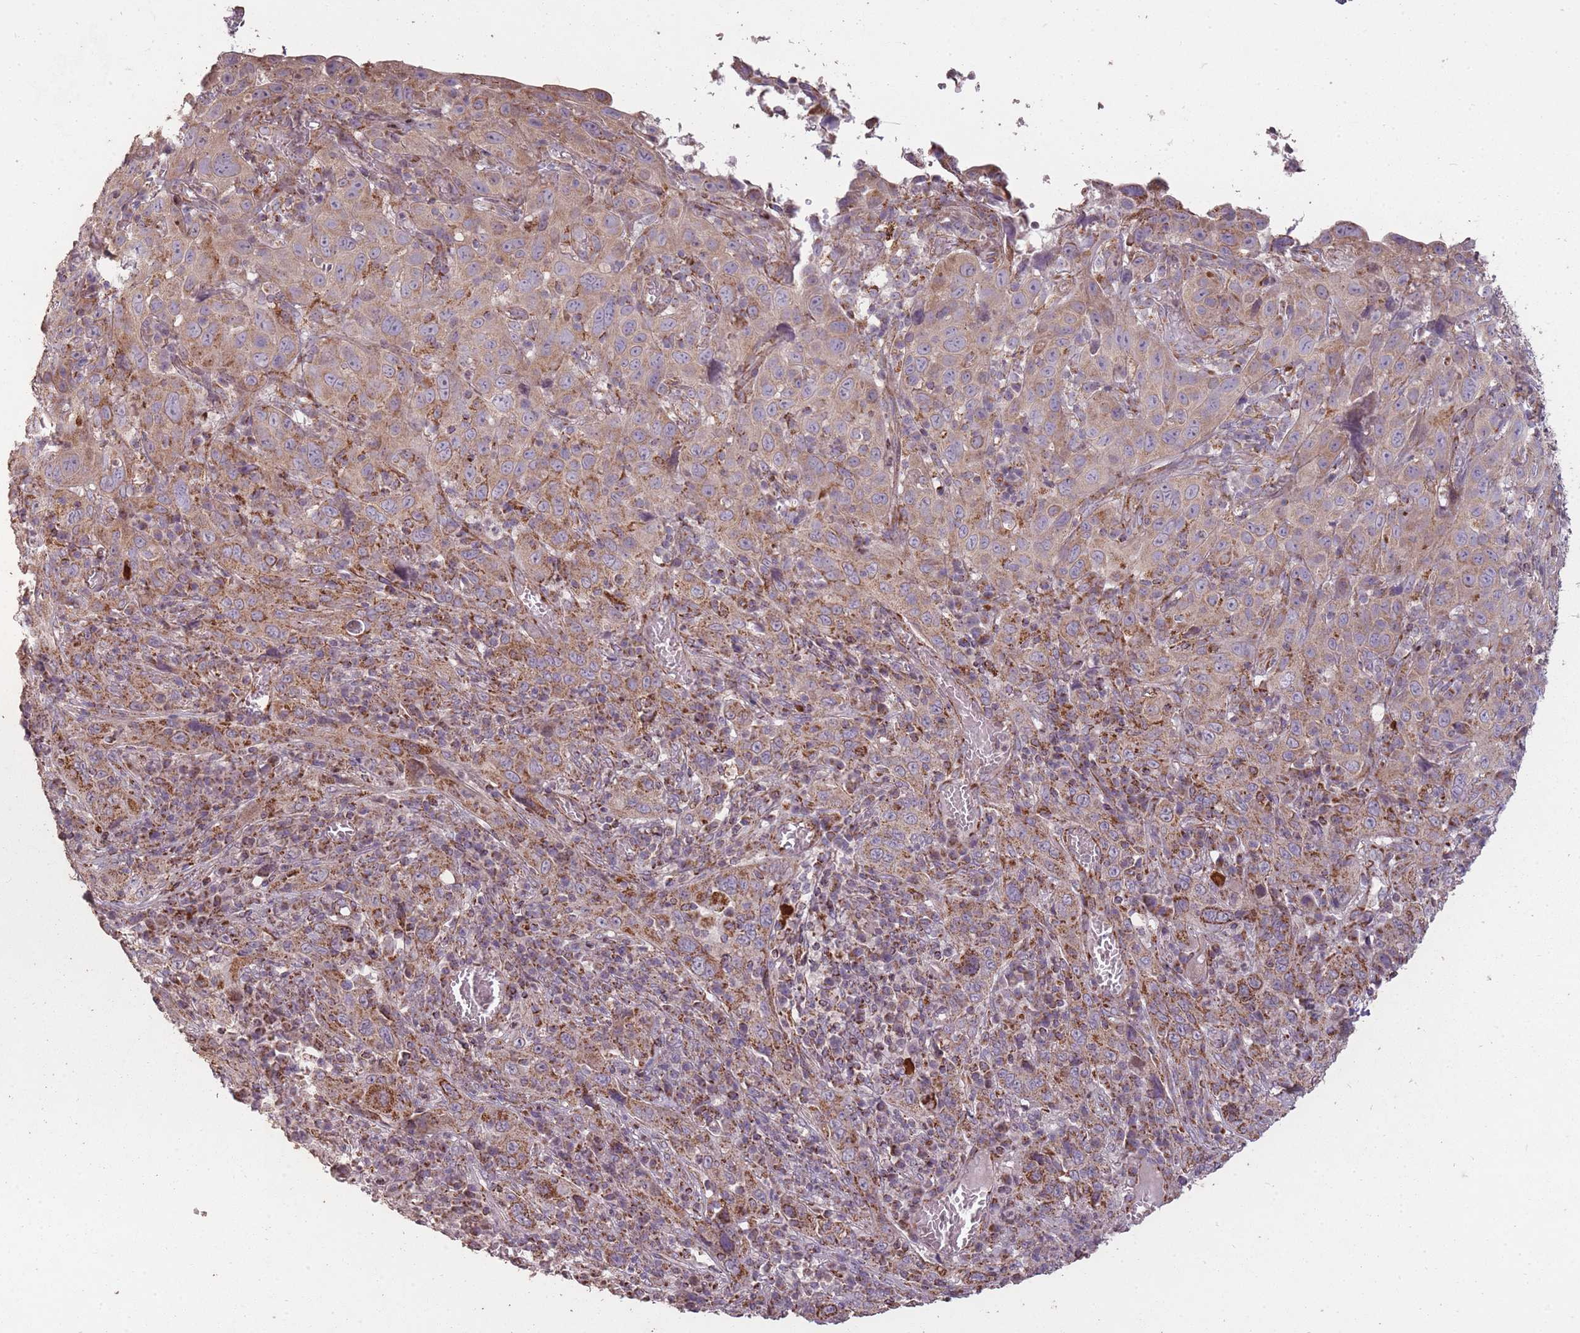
{"staining": {"intensity": "moderate", "quantity": ">75%", "location": "cytoplasmic/membranous"}, "tissue": "cervical cancer", "cell_type": "Tumor cells", "image_type": "cancer", "snomed": [{"axis": "morphology", "description": "Squamous cell carcinoma, NOS"}, {"axis": "topography", "description": "Cervix"}], "caption": "Cervical squamous cell carcinoma was stained to show a protein in brown. There is medium levels of moderate cytoplasmic/membranous positivity in approximately >75% of tumor cells.", "gene": "CNOT8", "patient": {"sex": "female", "age": 46}}